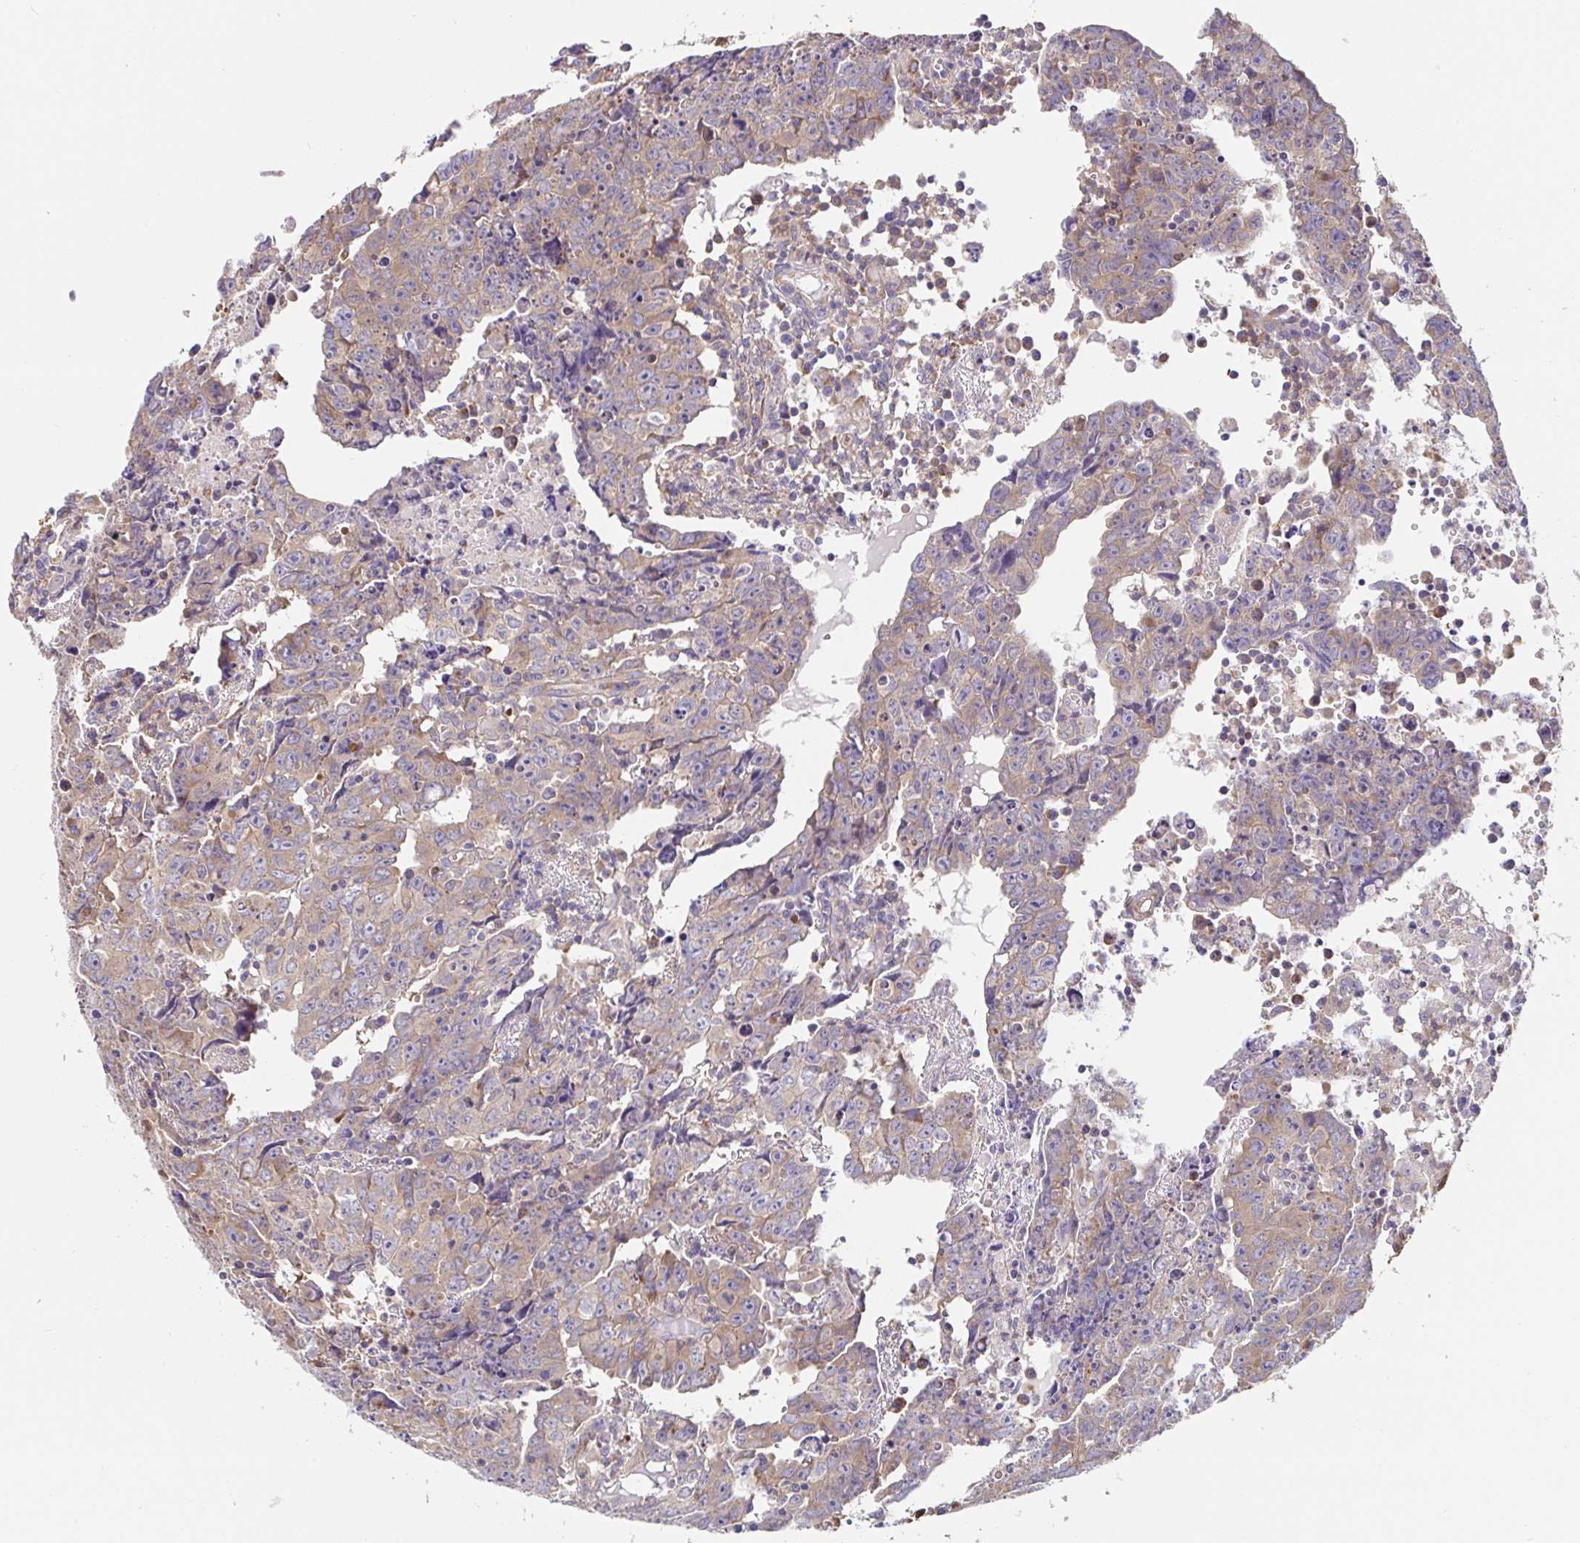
{"staining": {"intensity": "weak", "quantity": "25%-75%", "location": "cytoplasmic/membranous"}, "tissue": "testis cancer", "cell_type": "Tumor cells", "image_type": "cancer", "snomed": [{"axis": "morphology", "description": "Carcinoma, Embryonal, NOS"}, {"axis": "topography", "description": "Testis"}], "caption": "Weak cytoplasmic/membranous protein expression is appreciated in about 25%-75% of tumor cells in embryonal carcinoma (testis). Ihc stains the protein of interest in brown and the nuclei are stained blue.", "gene": "PDPK1", "patient": {"sex": "male", "age": 22}}